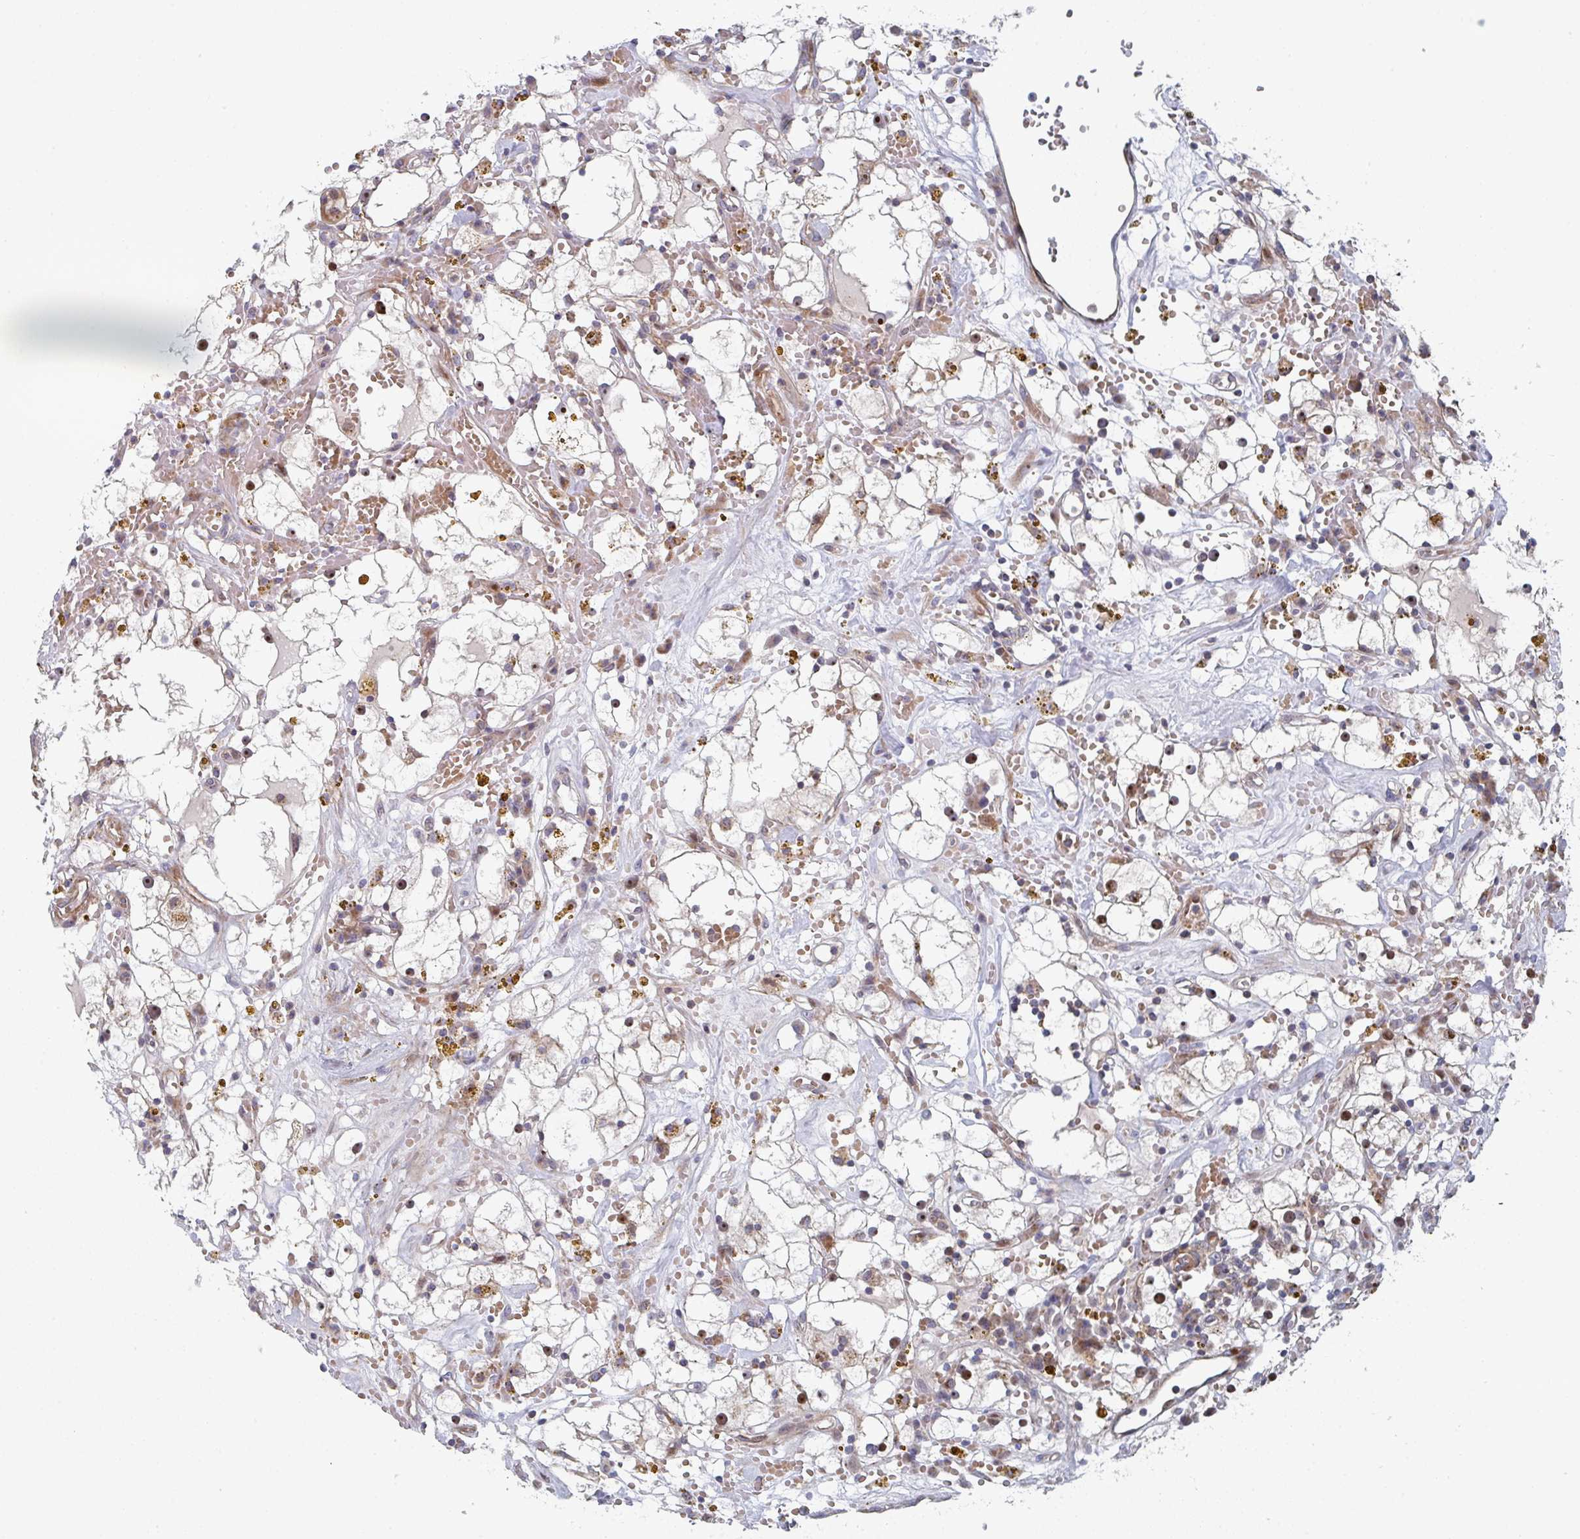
{"staining": {"intensity": "negative", "quantity": "none", "location": "none"}, "tissue": "renal cancer", "cell_type": "Tumor cells", "image_type": "cancer", "snomed": [{"axis": "morphology", "description": "Adenocarcinoma, NOS"}, {"axis": "topography", "description": "Kidney"}], "caption": "A micrograph of human adenocarcinoma (renal) is negative for staining in tumor cells. Brightfield microscopy of IHC stained with DAB (brown) and hematoxylin (blue), captured at high magnification.", "gene": "ZNF644", "patient": {"sex": "male", "age": 56}}